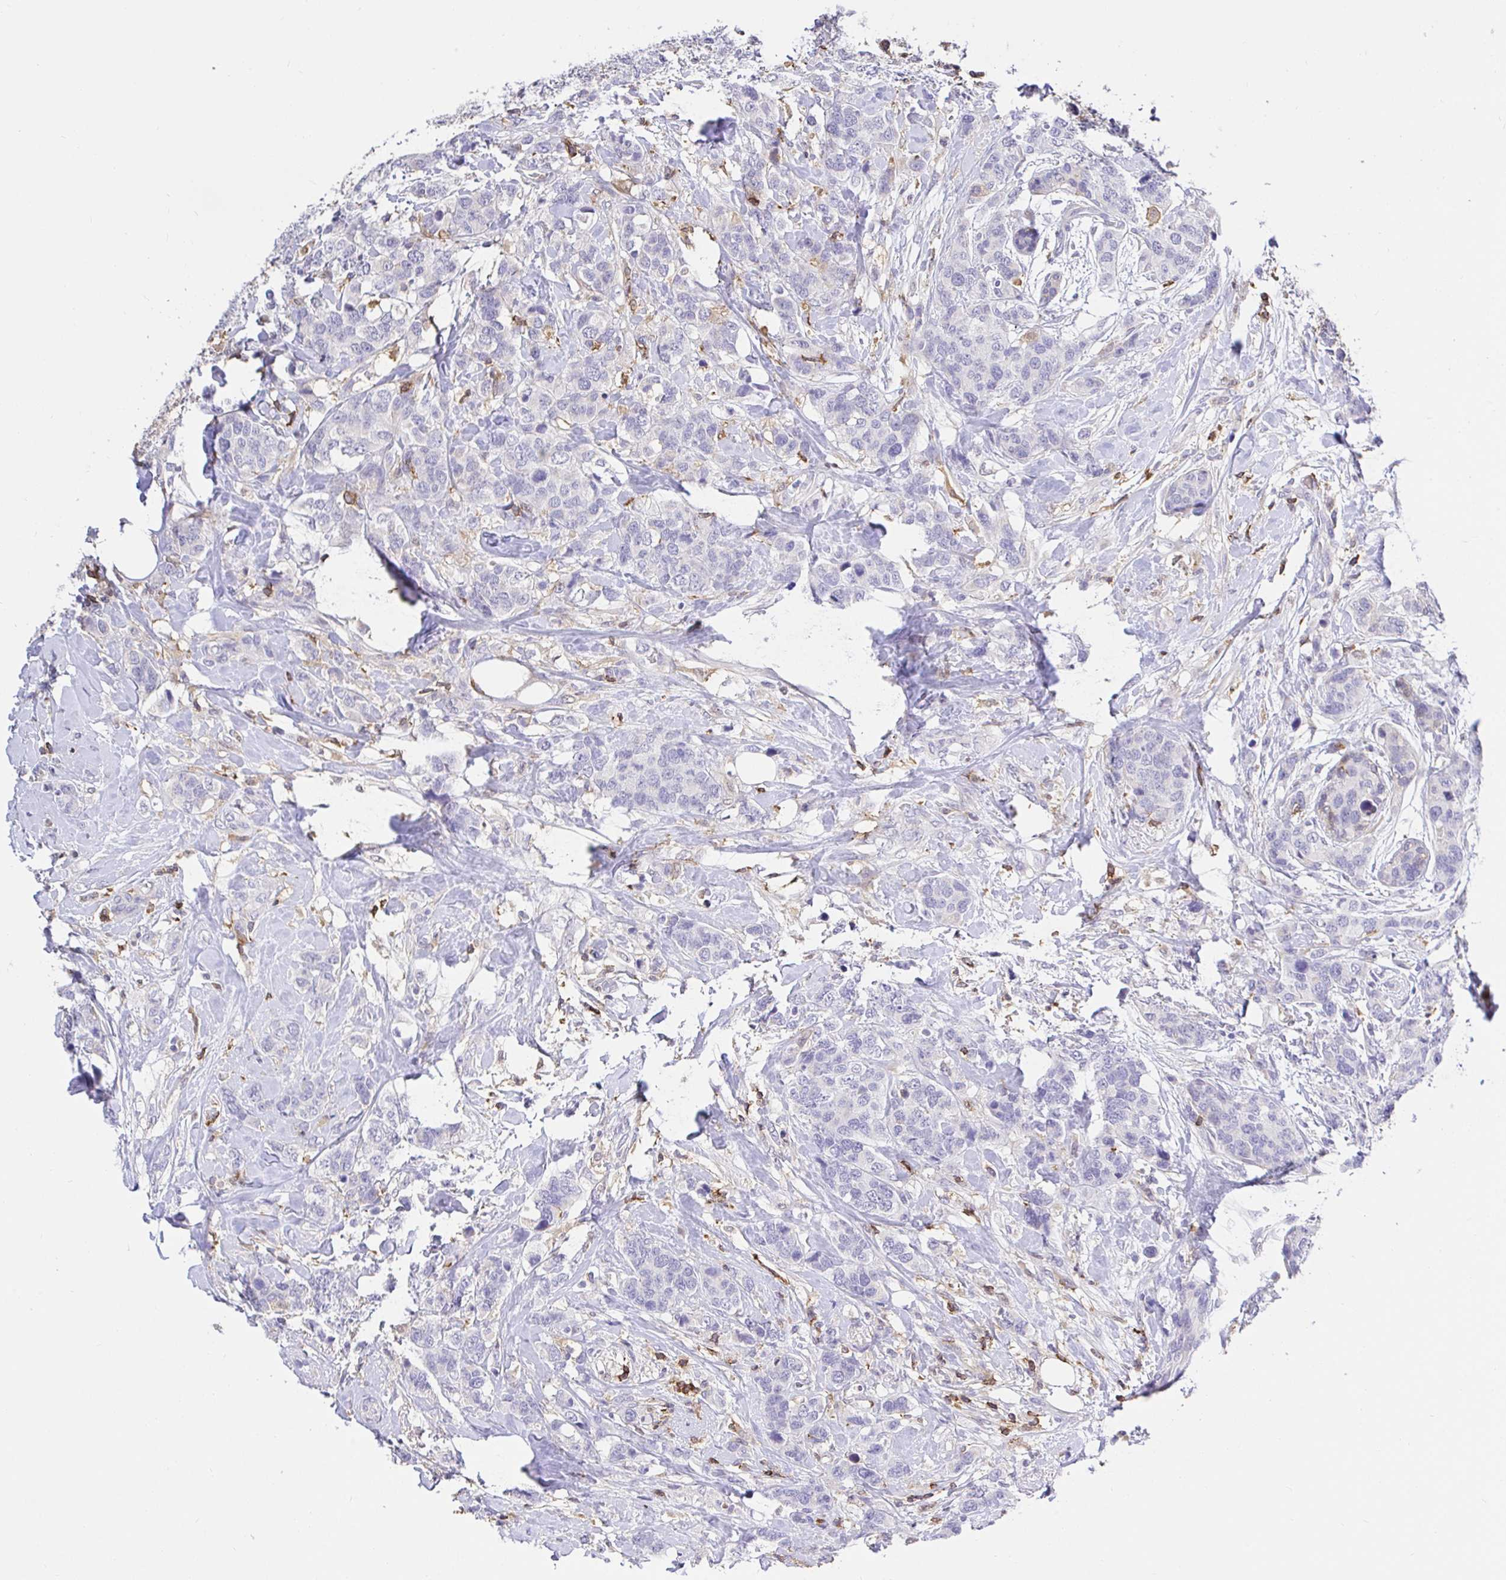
{"staining": {"intensity": "negative", "quantity": "none", "location": "none"}, "tissue": "breast cancer", "cell_type": "Tumor cells", "image_type": "cancer", "snomed": [{"axis": "morphology", "description": "Lobular carcinoma"}, {"axis": "topography", "description": "Breast"}], "caption": "Immunohistochemical staining of lobular carcinoma (breast) exhibits no significant expression in tumor cells.", "gene": "SKAP1", "patient": {"sex": "female", "age": 59}}